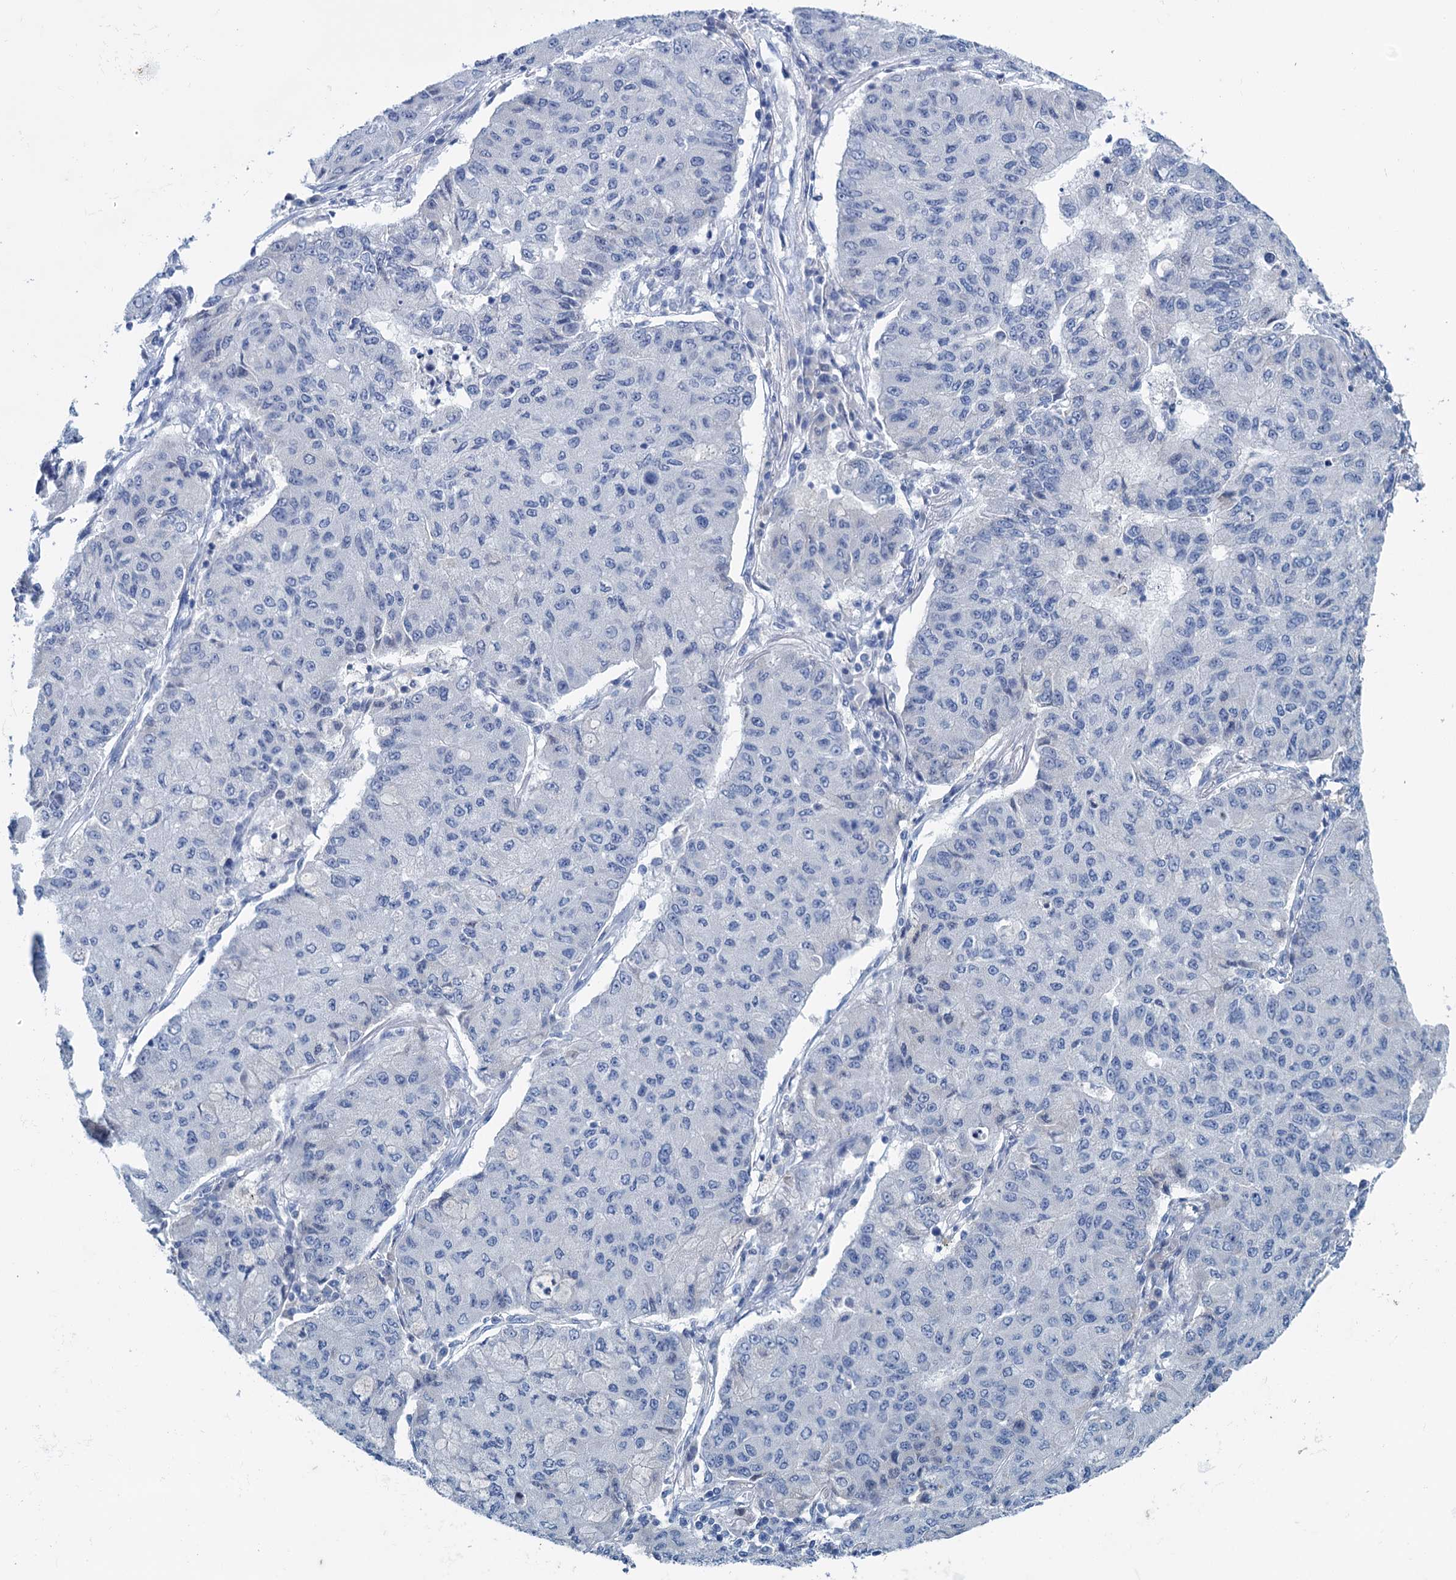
{"staining": {"intensity": "negative", "quantity": "none", "location": "none"}, "tissue": "lung cancer", "cell_type": "Tumor cells", "image_type": "cancer", "snomed": [{"axis": "morphology", "description": "Squamous cell carcinoma, NOS"}, {"axis": "topography", "description": "Lung"}], "caption": "Tumor cells show no significant protein staining in lung squamous cell carcinoma.", "gene": "MYOZ3", "patient": {"sex": "male", "age": 74}}